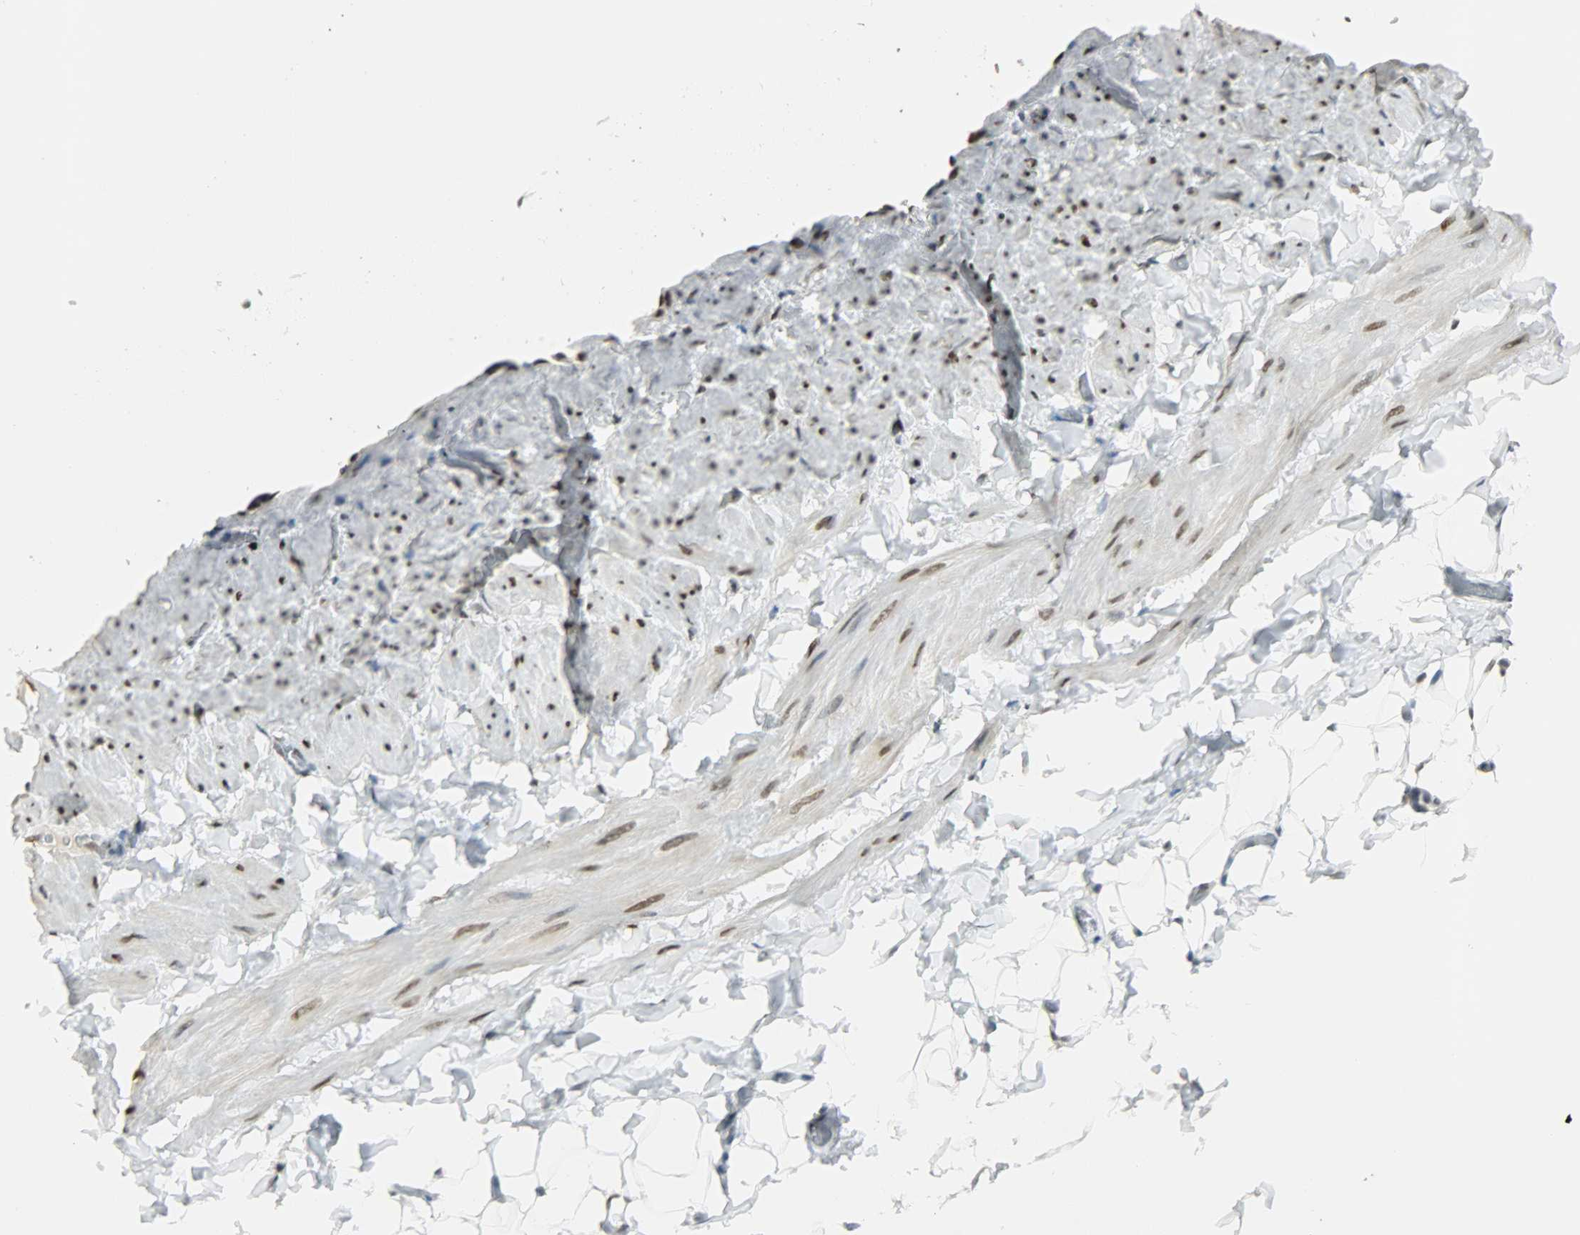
{"staining": {"intensity": "moderate", "quantity": "25%-75%", "location": "nuclear"}, "tissue": "adipose tissue", "cell_type": "Adipocytes", "image_type": "normal", "snomed": [{"axis": "morphology", "description": "Normal tissue, NOS"}, {"axis": "topography", "description": "Soft tissue"}], "caption": "High-power microscopy captured an IHC photomicrograph of unremarkable adipose tissue, revealing moderate nuclear positivity in approximately 25%-75% of adipocytes.", "gene": "MYEF2", "patient": {"sex": "male", "age": 26}}